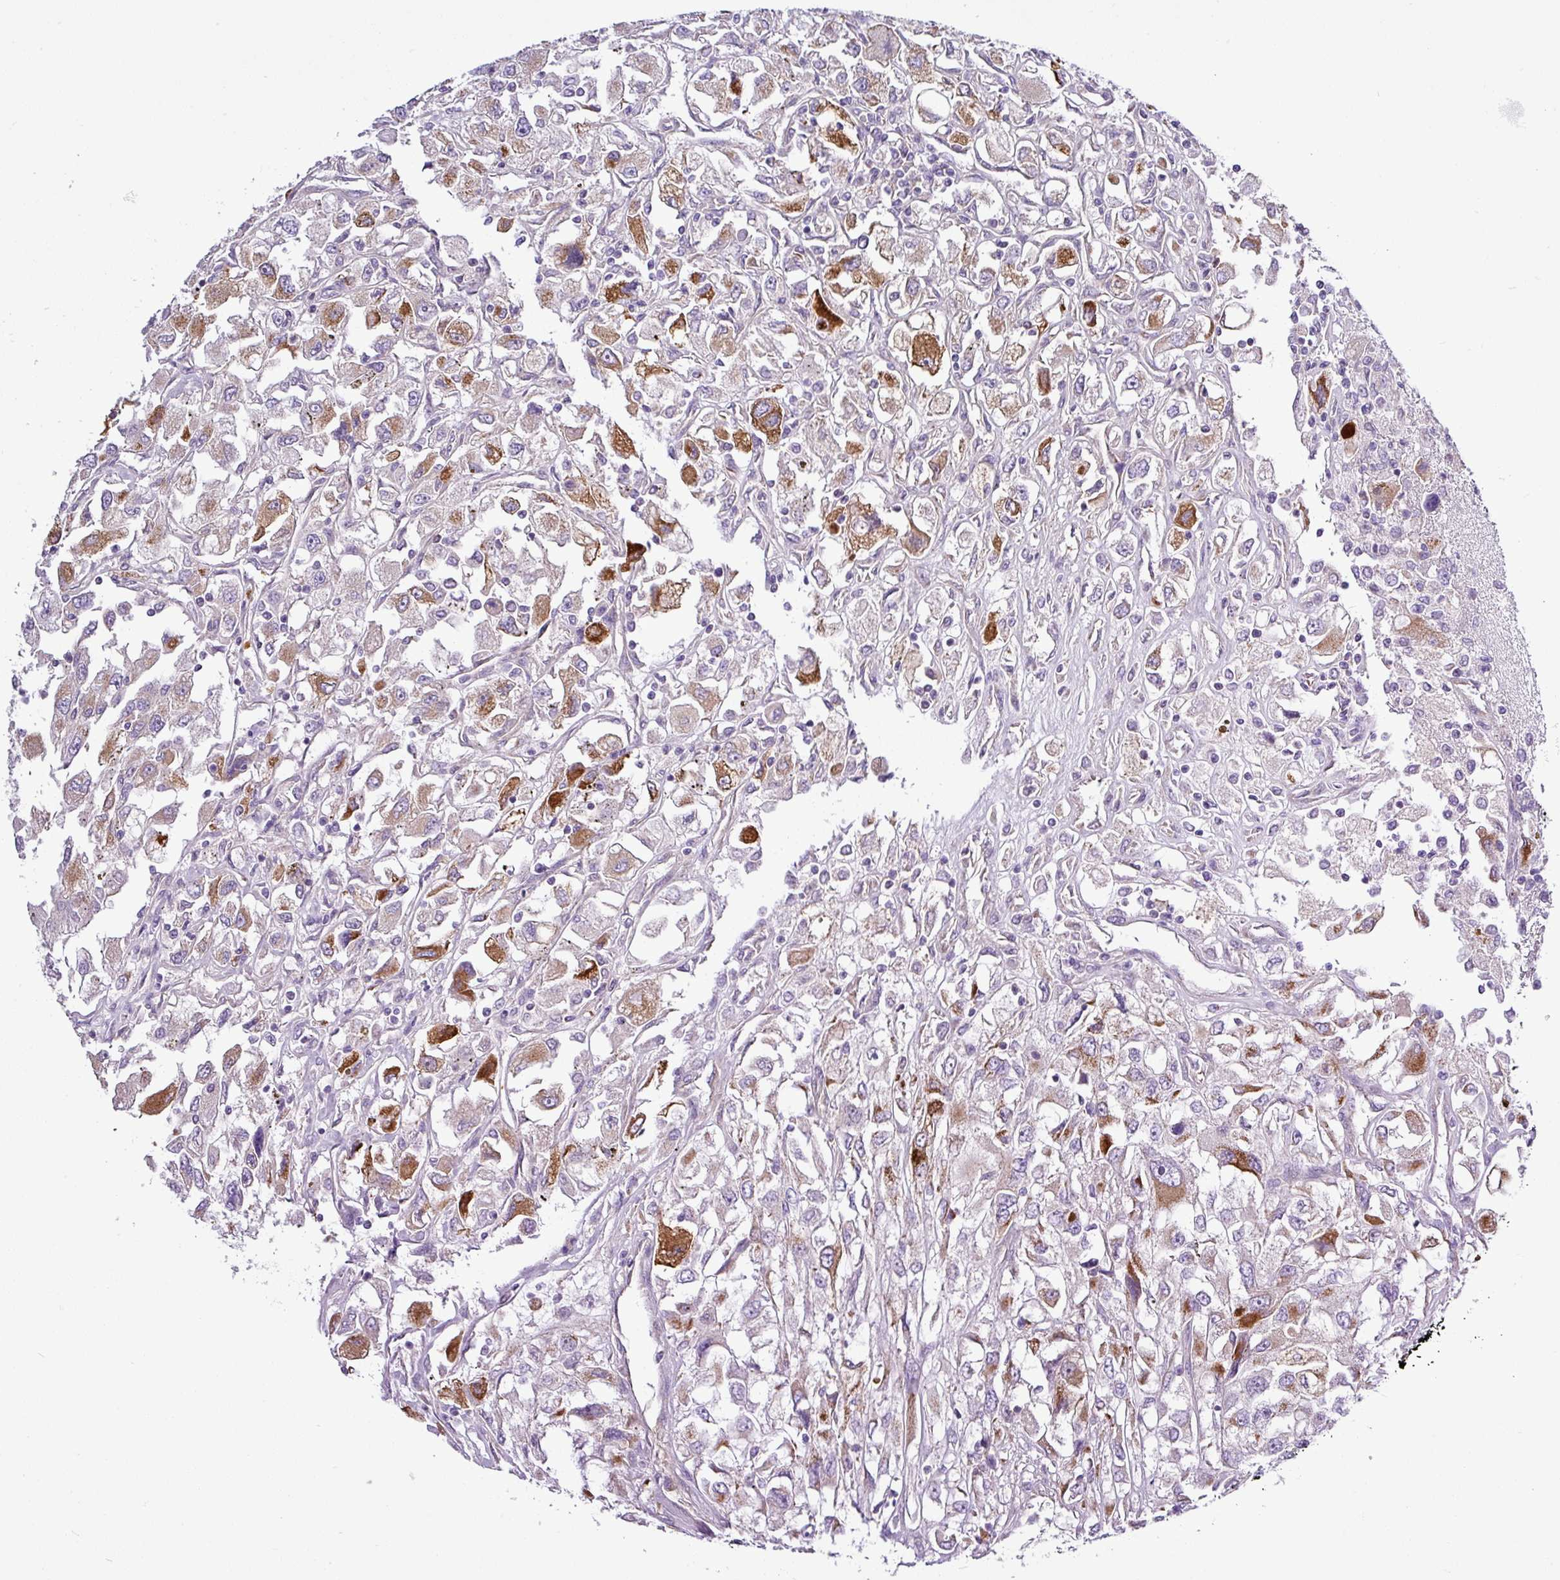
{"staining": {"intensity": "strong", "quantity": "<25%", "location": "cytoplasmic/membranous"}, "tissue": "renal cancer", "cell_type": "Tumor cells", "image_type": "cancer", "snomed": [{"axis": "morphology", "description": "Adenocarcinoma, NOS"}, {"axis": "topography", "description": "Kidney"}], "caption": "DAB (3,3'-diaminobenzidine) immunohistochemical staining of human renal cancer displays strong cytoplasmic/membranous protein positivity in about <25% of tumor cells.", "gene": "CWH43", "patient": {"sex": "female", "age": 52}}